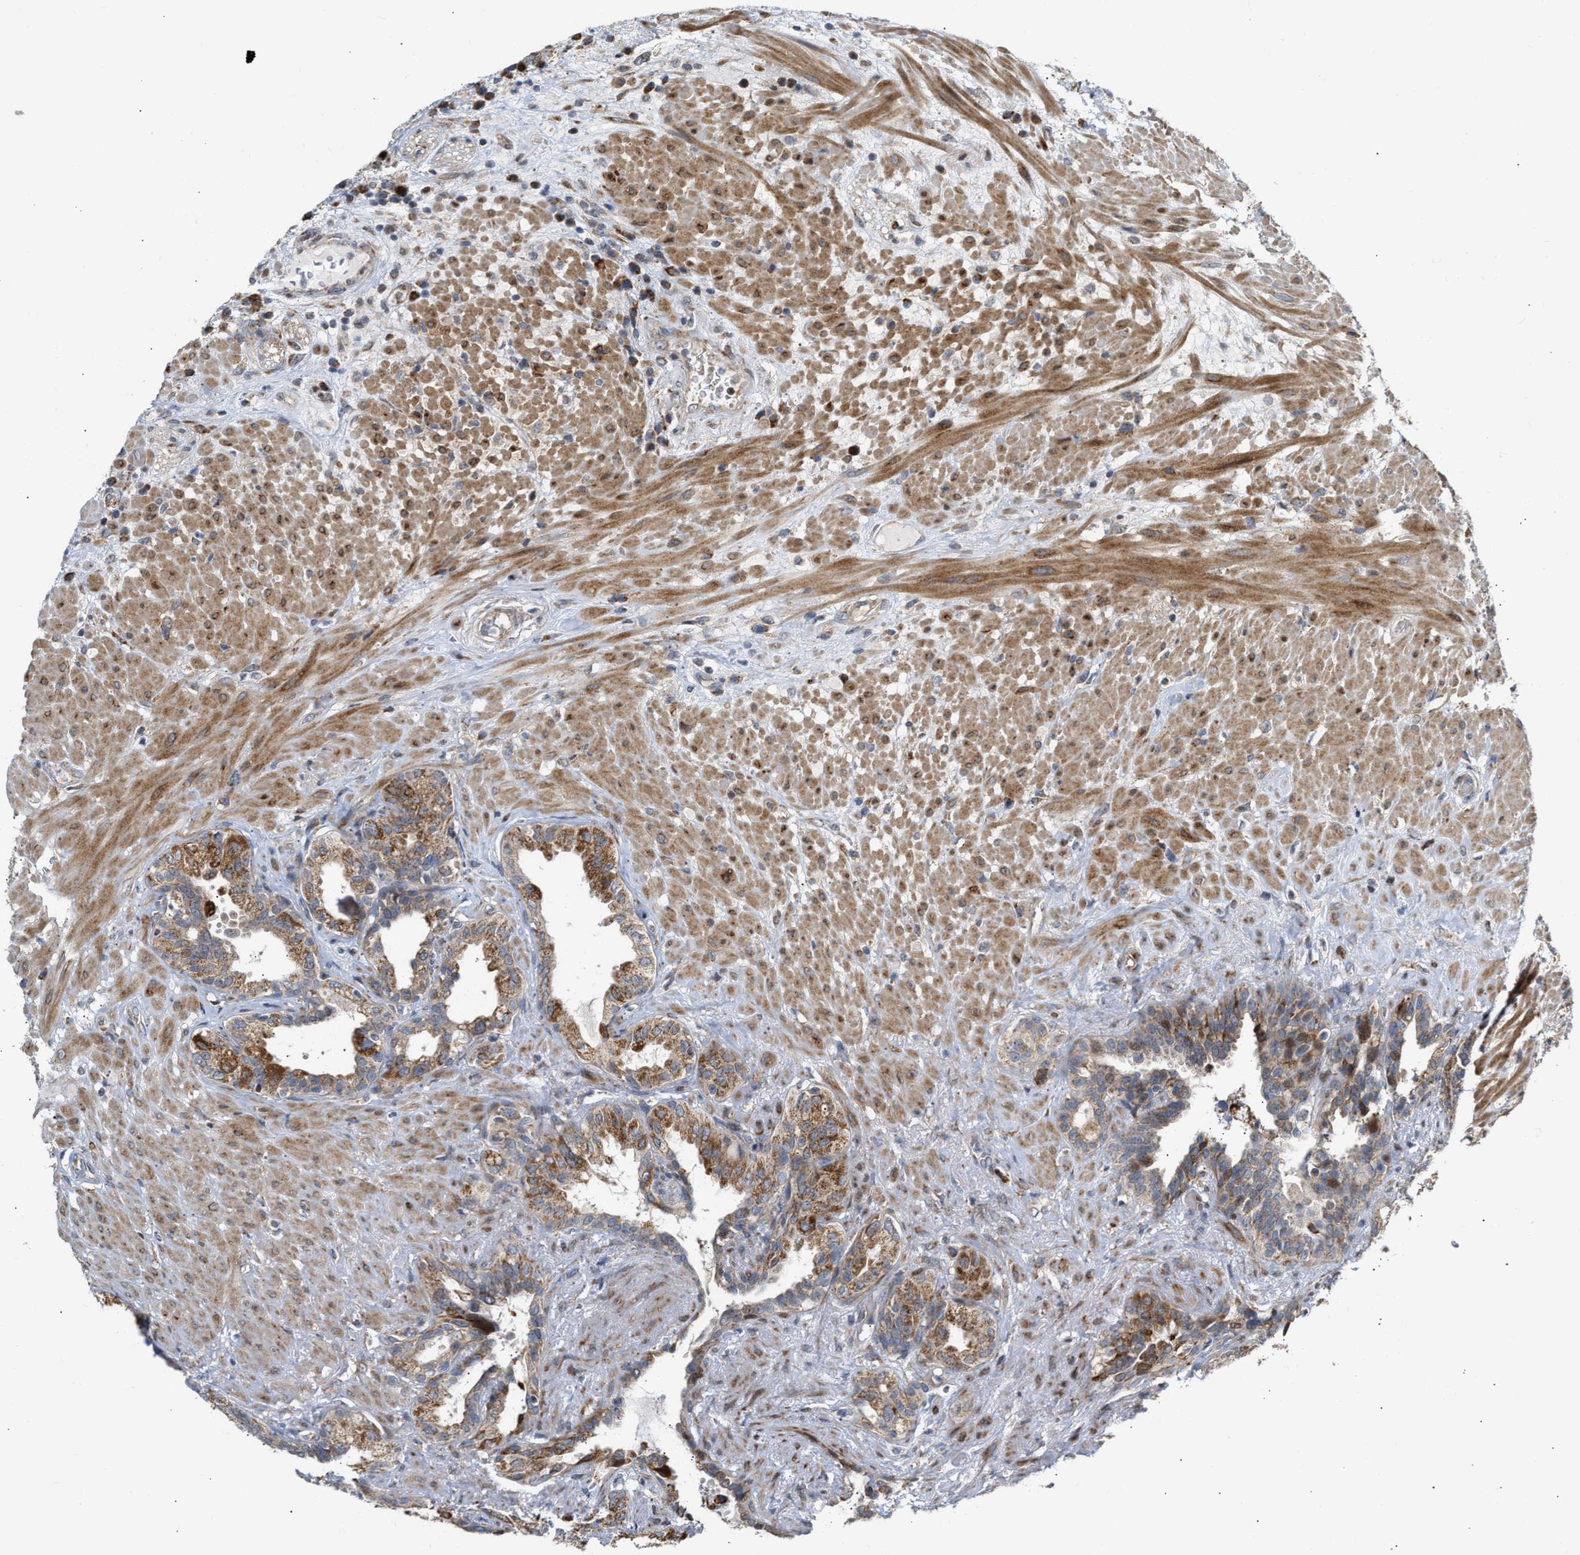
{"staining": {"intensity": "moderate", "quantity": ">75%", "location": "cytoplasmic/membranous"}, "tissue": "seminal vesicle", "cell_type": "Glandular cells", "image_type": "normal", "snomed": [{"axis": "morphology", "description": "Normal tissue, NOS"}, {"axis": "topography", "description": "Seminal veicle"}], "caption": "IHC of normal seminal vesicle reveals medium levels of moderate cytoplasmic/membranous expression in approximately >75% of glandular cells.", "gene": "DEPTOR", "patient": {"sex": "male", "age": 61}}